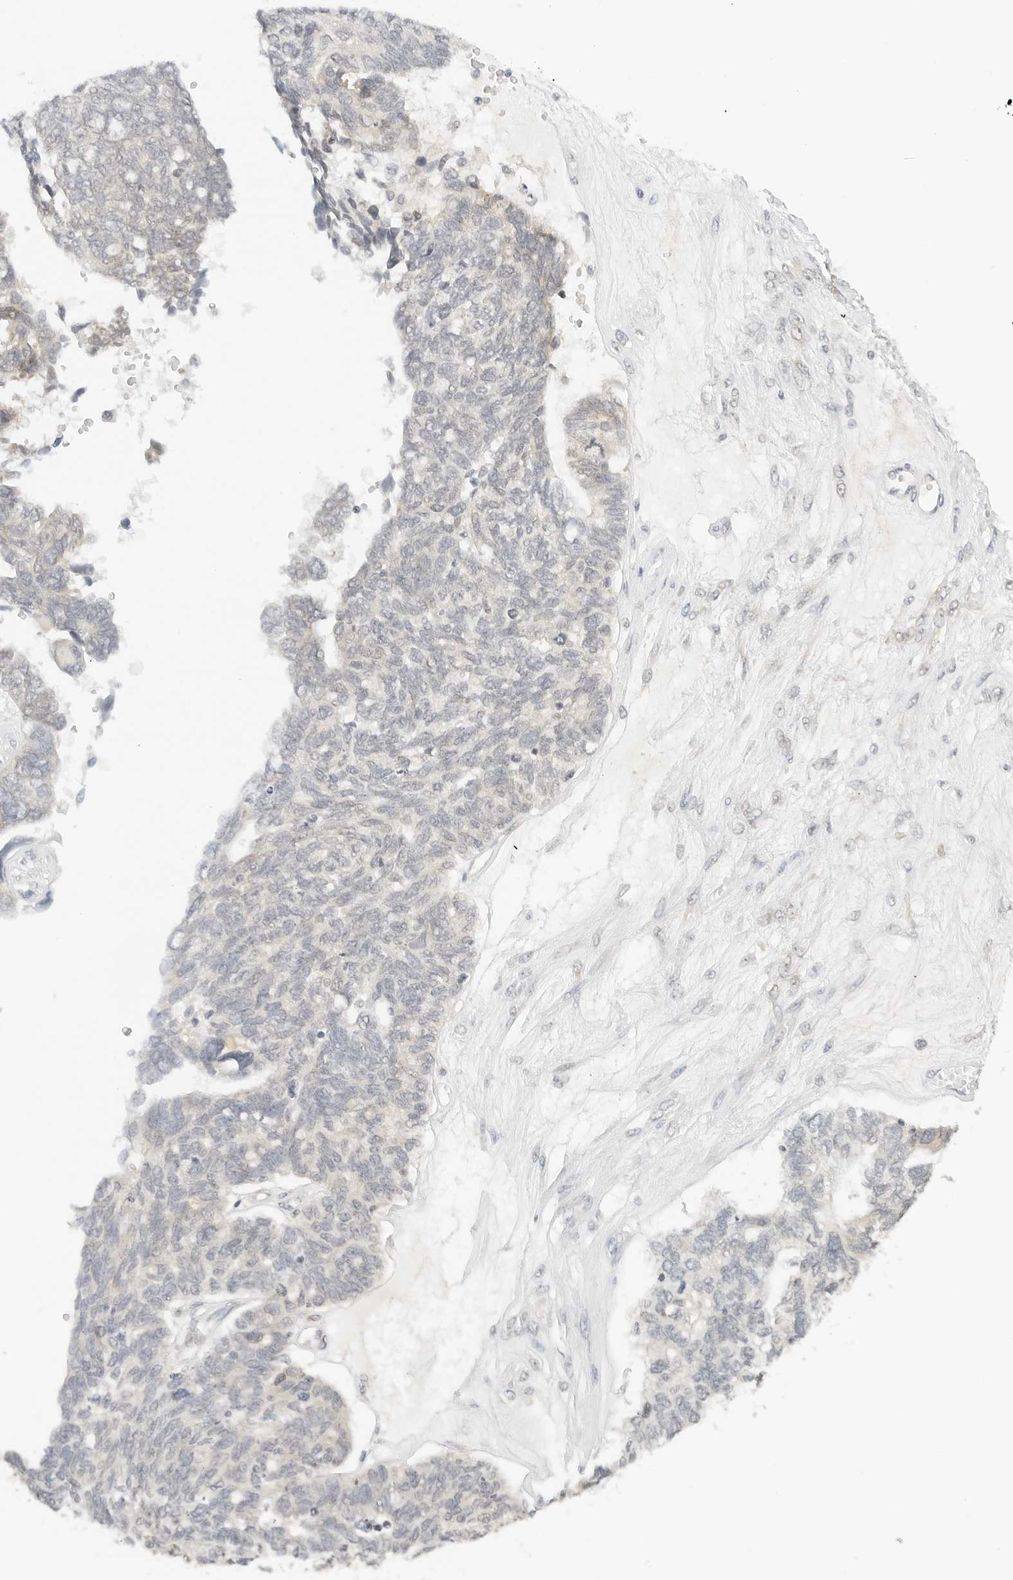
{"staining": {"intensity": "weak", "quantity": "<25%", "location": "cytoplasmic/membranous"}, "tissue": "ovarian cancer", "cell_type": "Tumor cells", "image_type": "cancer", "snomed": [{"axis": "morphology", "description": "Cystadenocarcinoma, serous, NOS"}, {"axis": "topography", "description": "Ovary"}], "caption": "Tumor cells show no significant protein staining in ovarian serous cystadenocarcinoma.", "gene": "NEO1", "patient": {"sex": "female", "age": 79}}